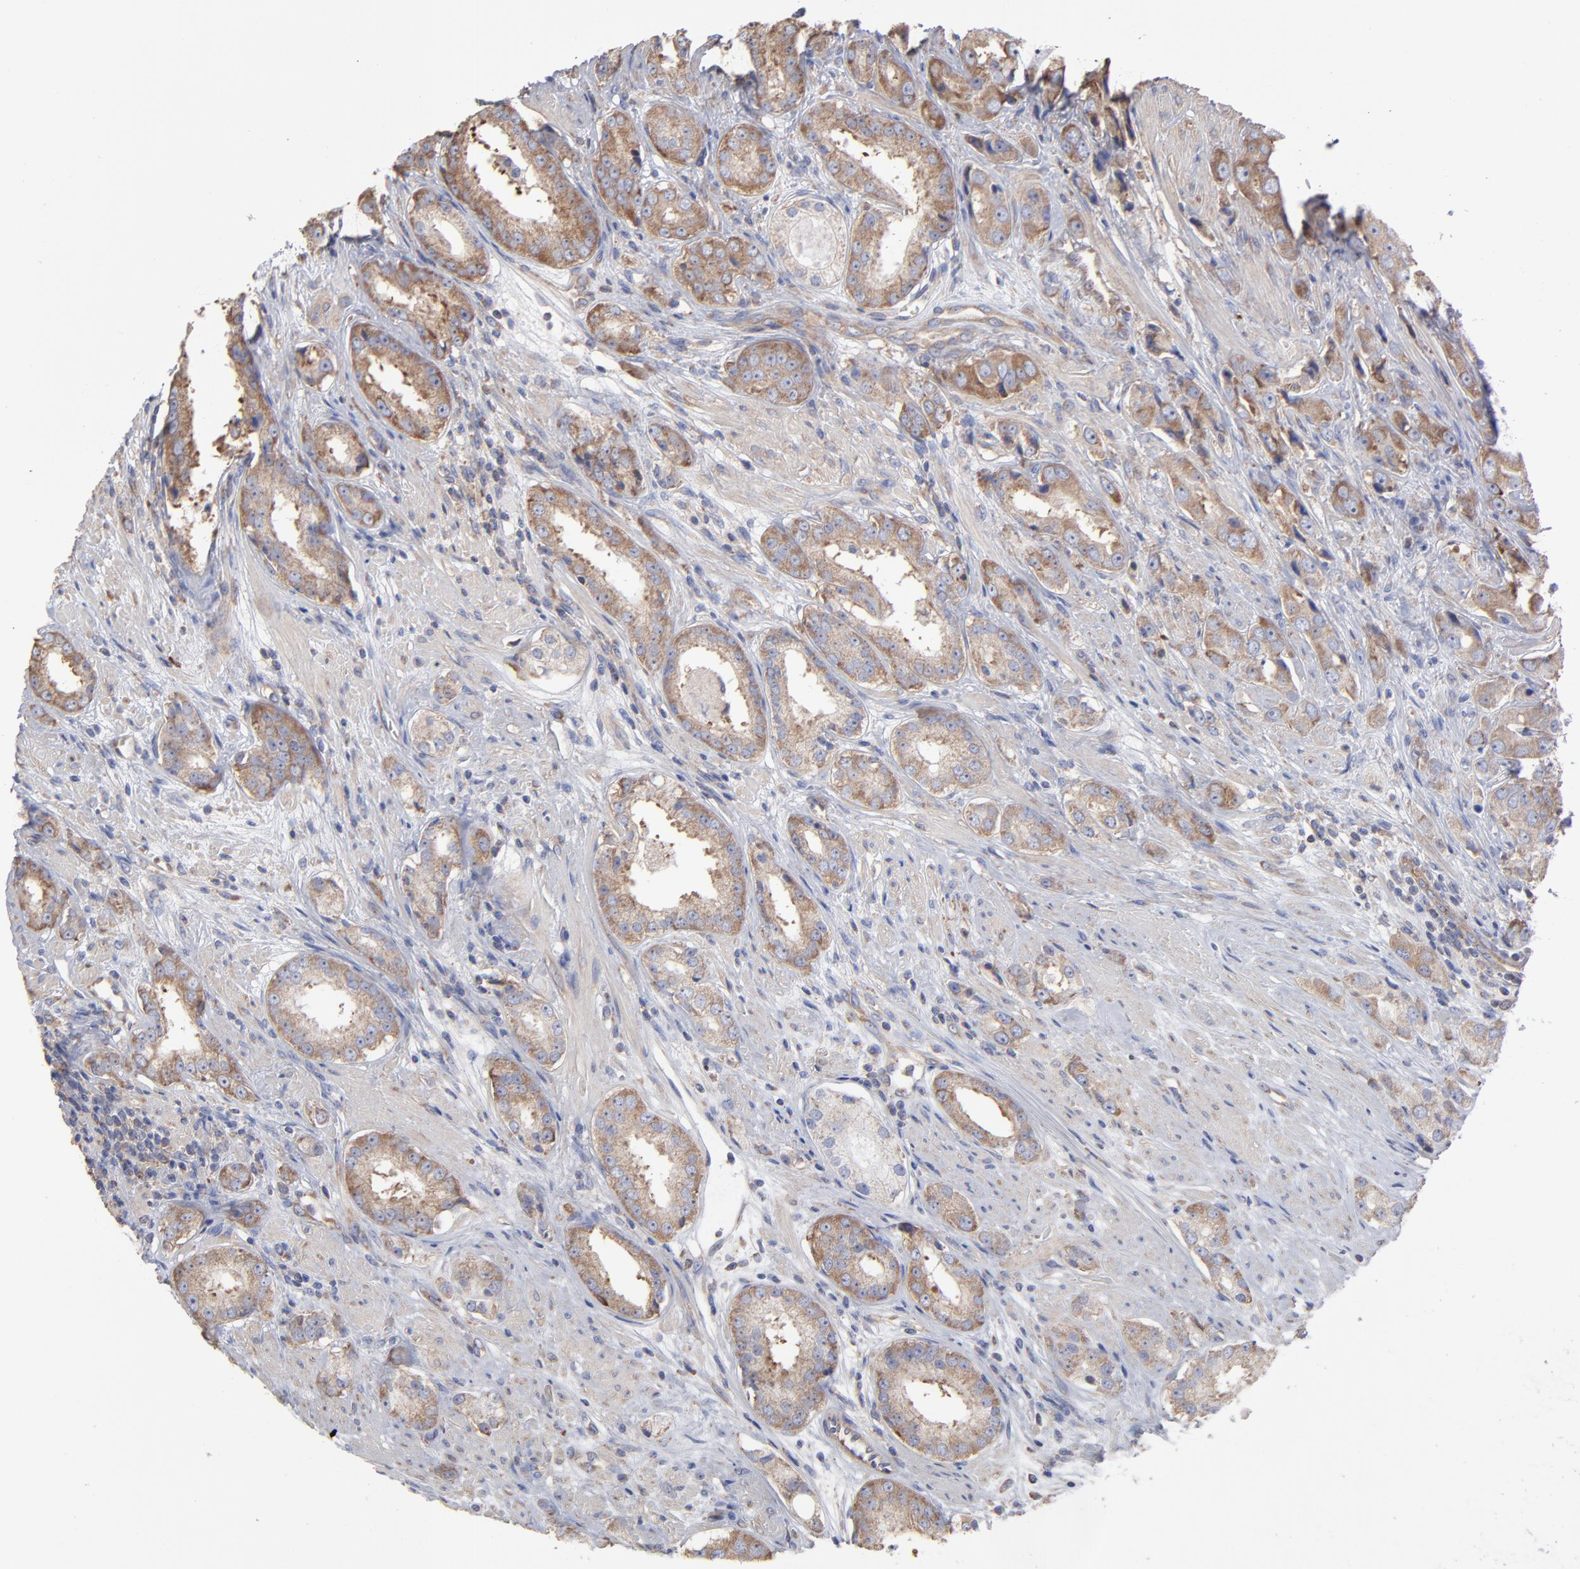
{"staining": {"intensity": "moderate", "quantity": ">75%", "location": "cytoplasmic/membranous"}, "tissue": "prostate cancer", "cell_type": "Tumor cells", "image_type": "cancer", "snomed": [{"axis": "morphology", "description": "Adenocarcinoma, Medium grade"}, {"axis": "topography", "description": "Prostate"}], "caption": "High-power microscopy captured an immunohistochemistry (IHC) histopathology image of prostate cancer (adenocarcinoma (medium-grade)), revealing moderate cytoplasmic/membranous staining in approximately >75% of tumor cells. (DAB IHC with brightfield microscopy, high magnification).", "gene": "RPL3", "patient": {"sex": "male", "age": 53}}